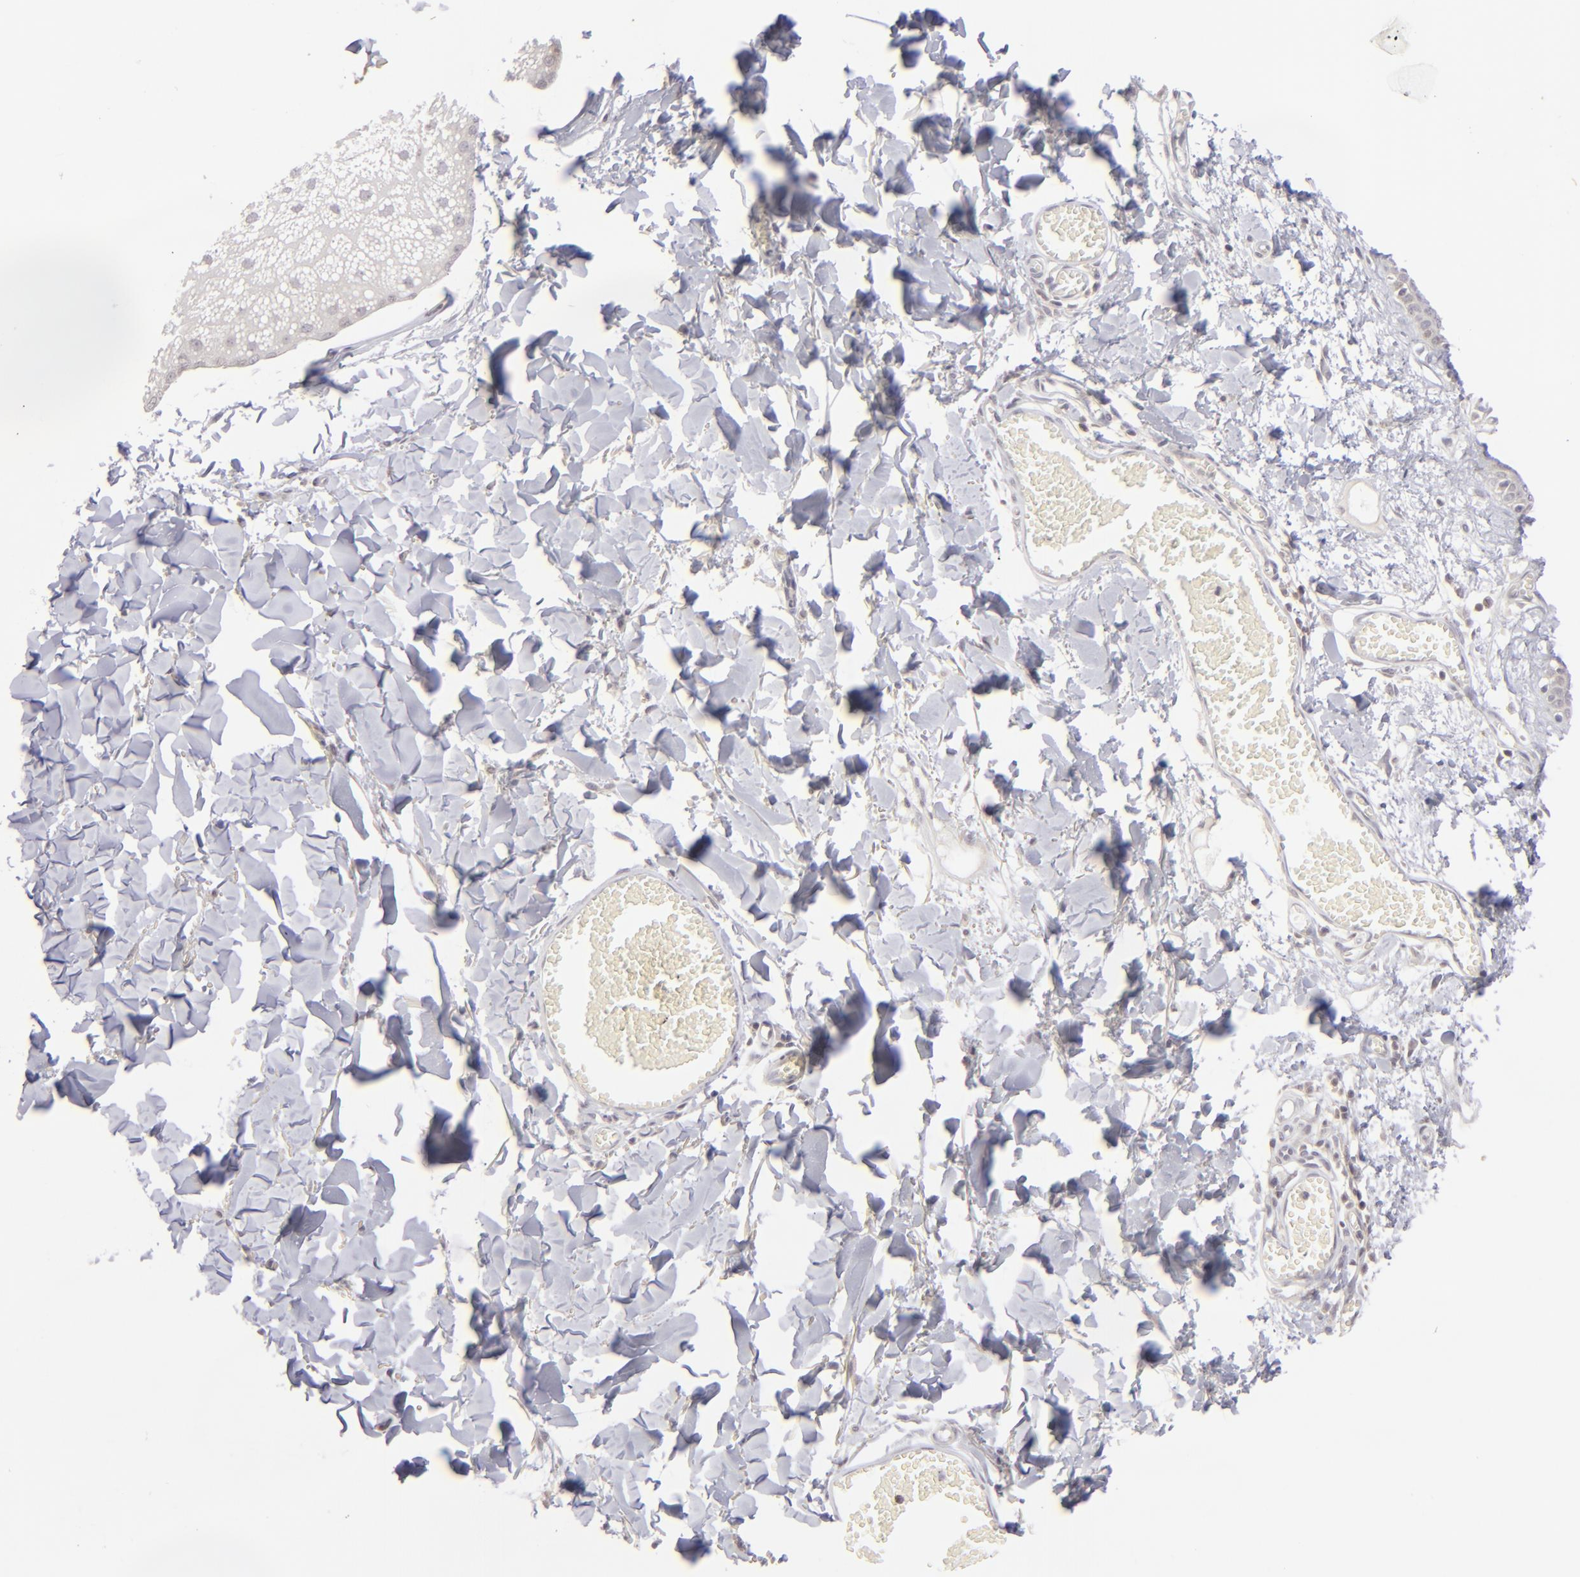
{"staining": {"intensity": "weak", "quantity": "25%-75%", "location": "cytoplasmic/membranous,nuclear"}, "tissue": "skin", "cell_type": "Fibroblasts", "image_type": "normal", "snomed": [{"axis": "morphology", "description": "Normal tissue, NOS"}, {"axis": "morphology", "description": "Sarcoma, NOS"}, {"axis": "topography", "description": "Skin"}, {"axis": "topography", "description": "Soft tissue"}], "caption": "A brown stain labels weak cytoplasmic/membranous,nuclear expression of a protein in fibroblasts of benign skin.", "gene": "CLDN2", "patient": {"sex": "female", "age": 51}}